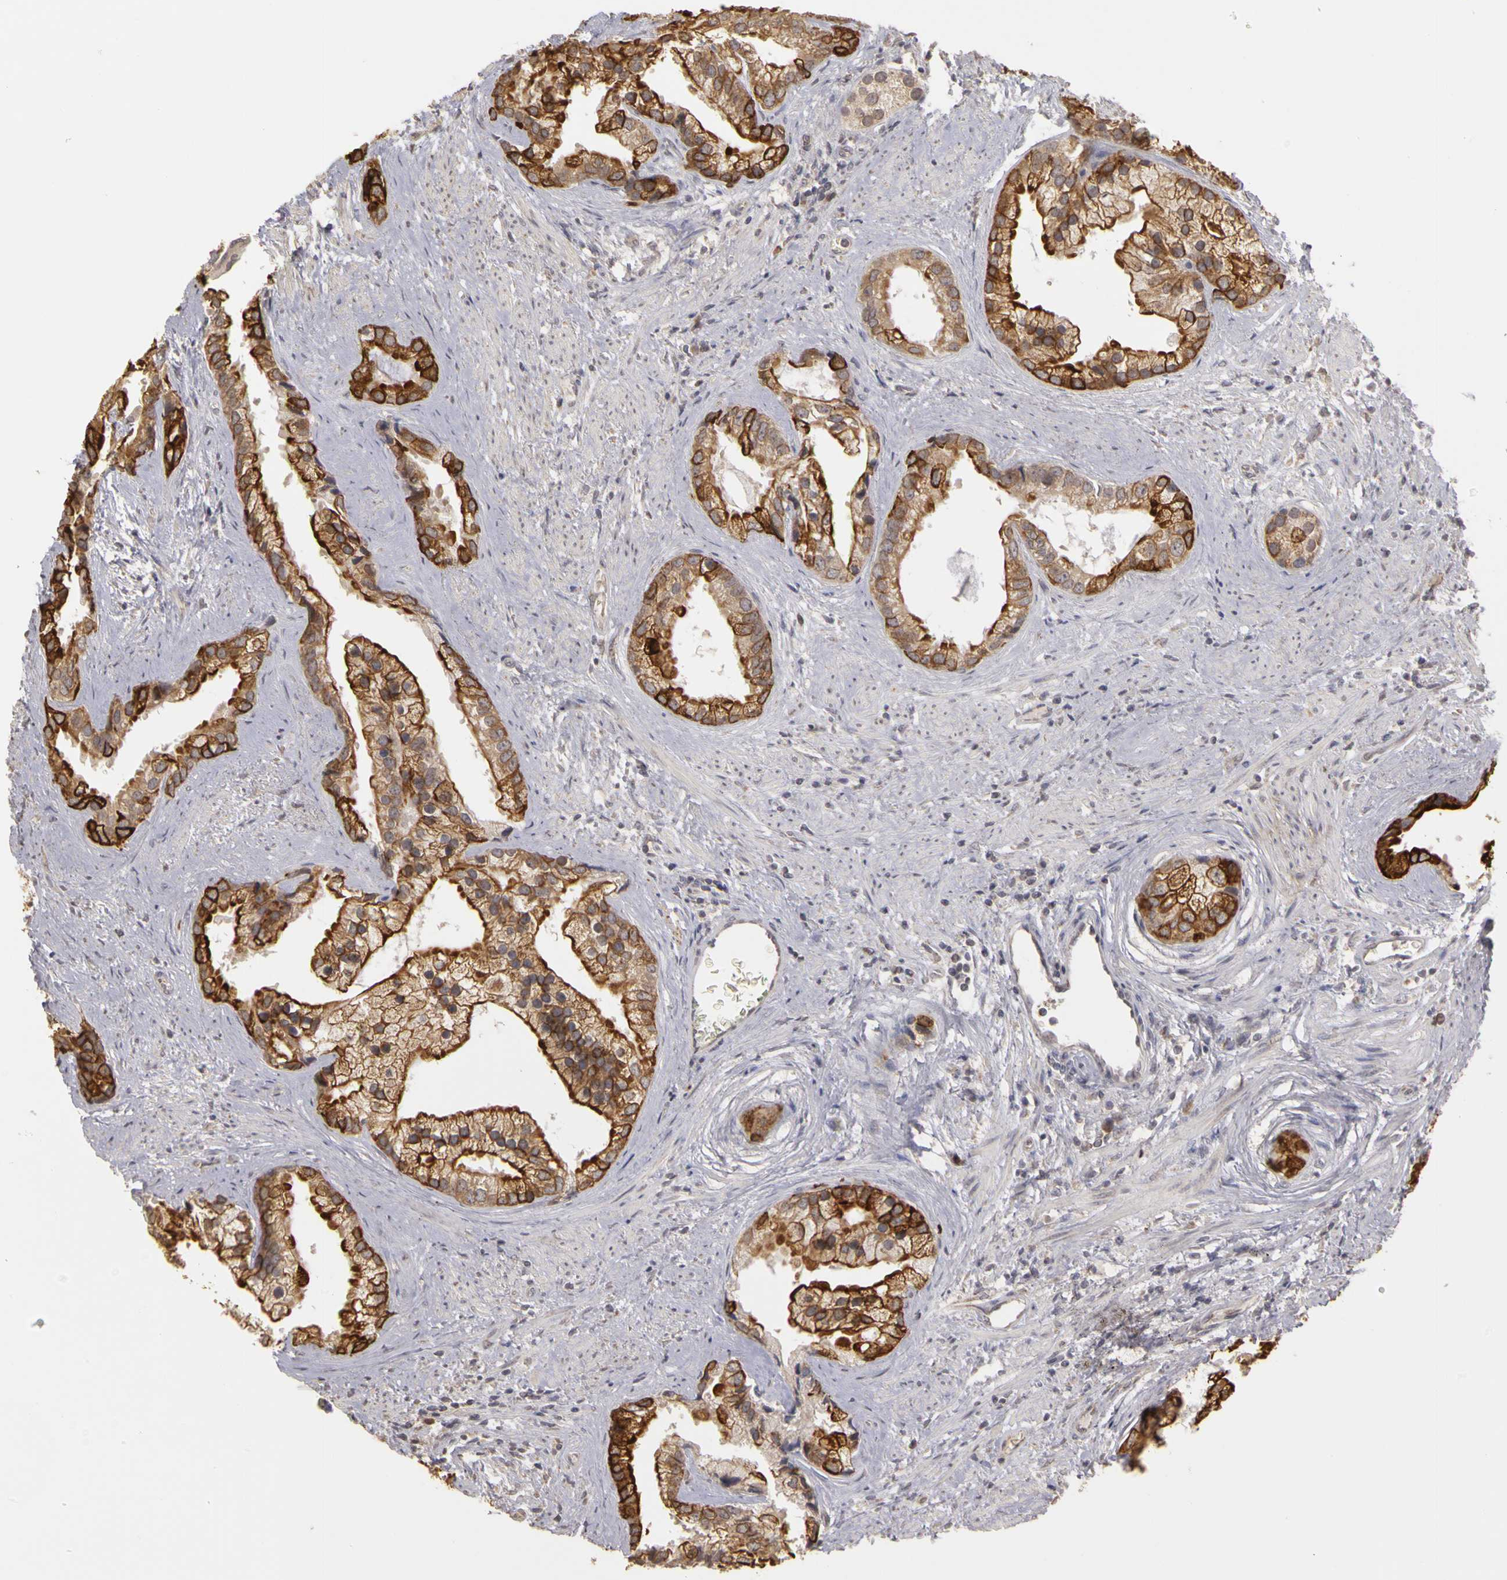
{"staining": {"intensity": "strong", "quantity": ">75%", "location": "cytoplasmic/membranous"}, "tissue": "prostate cancer", "cell_type": "Tumor cells", "image_type": "cancer", "snomed": [{"axis": "morphology", "description": "Adenocarcinoma, Medium grade"}, {"axis": "topography", "description": "Prostate"}], "caption": "Prostate cancer (medium-grade adenocarcinoma) stained with DAB (3,3'-diaminobenzidine) IHC demonstrates high levels of strong cytoplasmic/membranous positivity in about >75% of tumor cells.", "gene": "FRMD7", "patient": {"sex": "male", "age": 65}}